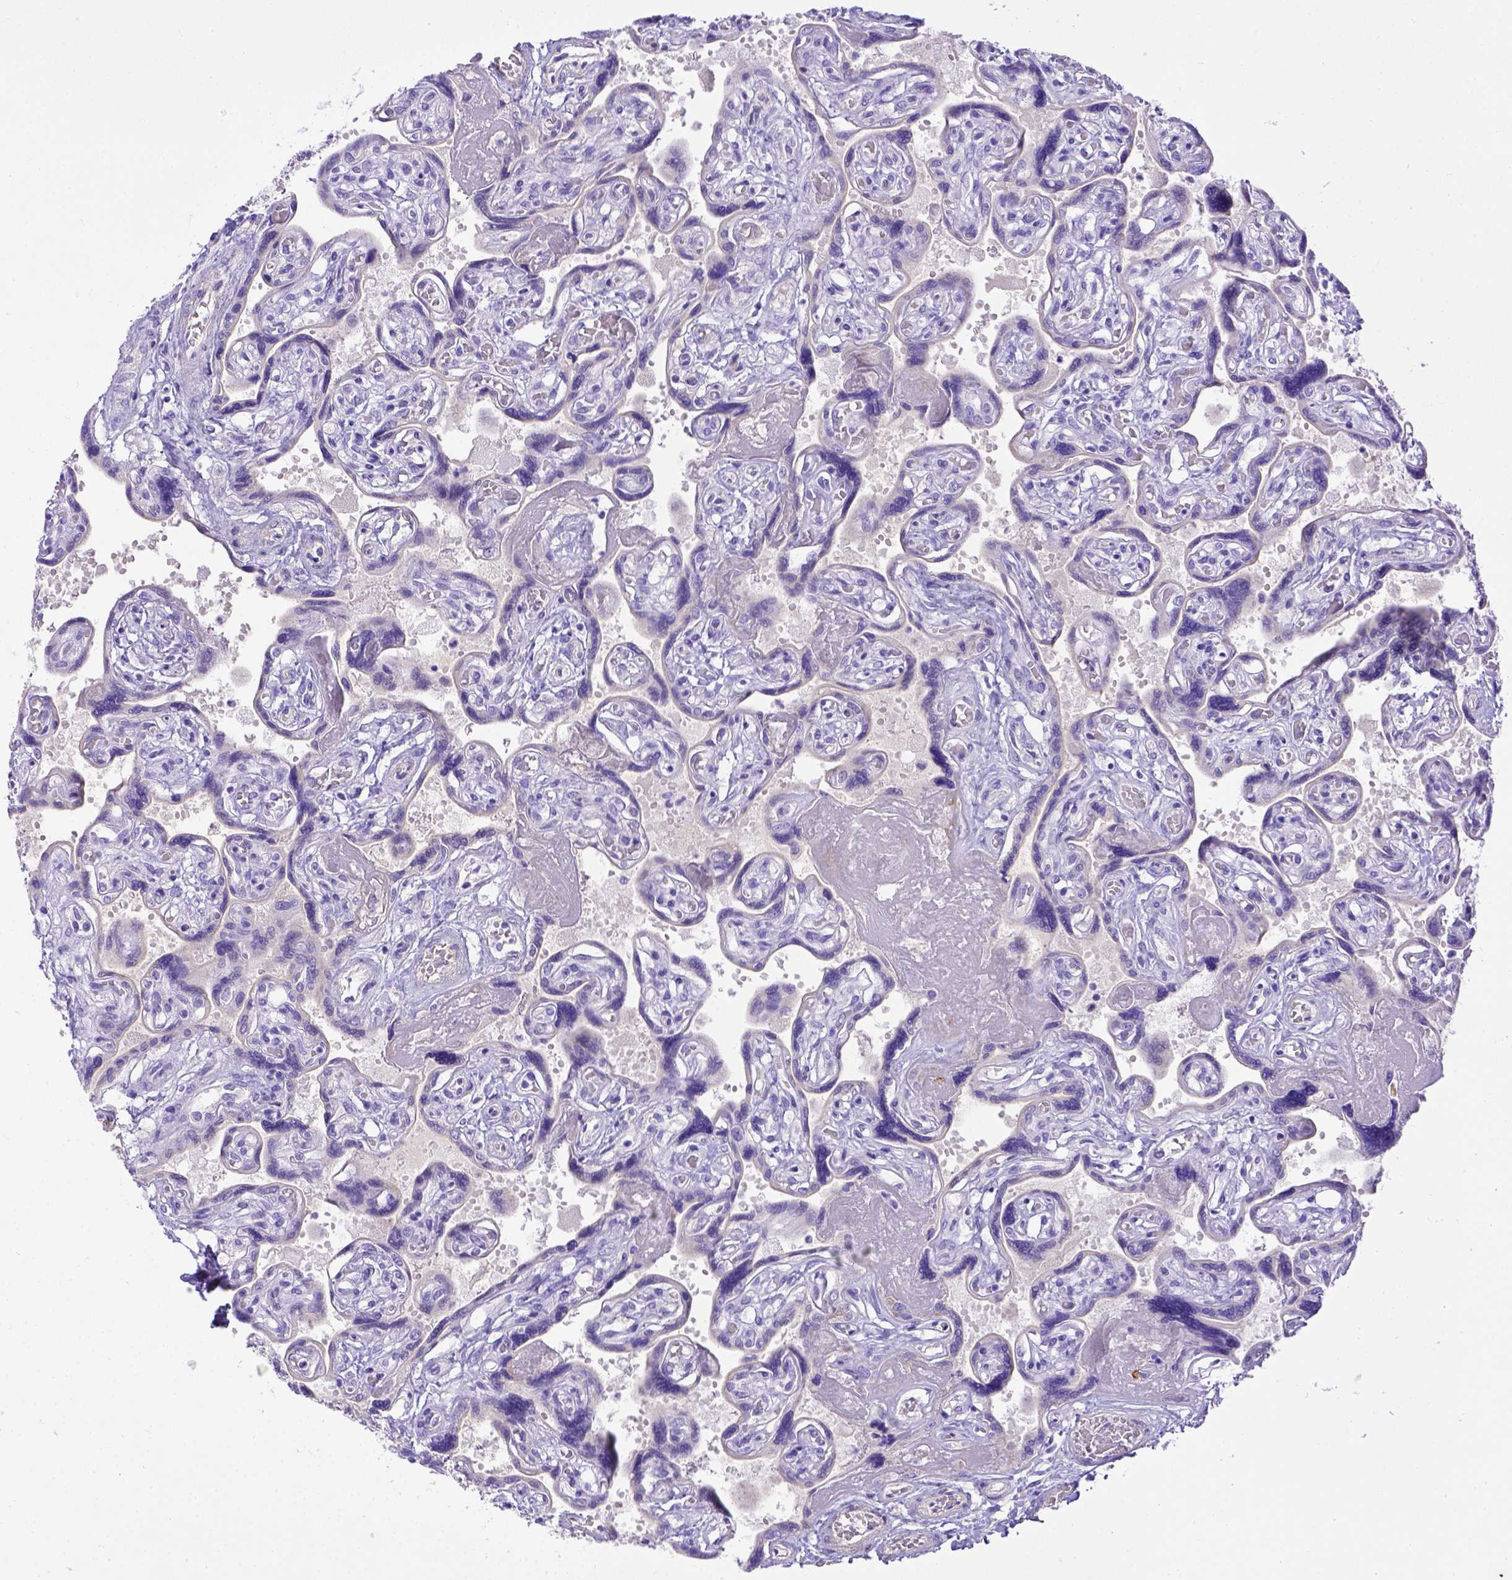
{"staining": {"intensity": "negative", "quantity": "none", "location": "none"}, "tissue": "placenta", "cell_type": "Decidual cells", "image_type": "normal", "snomed": [{"axis": "morphology", "description": "Normal tissue, NOS"}, {"axis": "topography", "description": "Placenta"}], "caption": "Human placenta stained for a protein using IHC displays no positivity in decidual cells.", "gene": "LRRC18", "patient": {"sex": "female", "age": 32}}